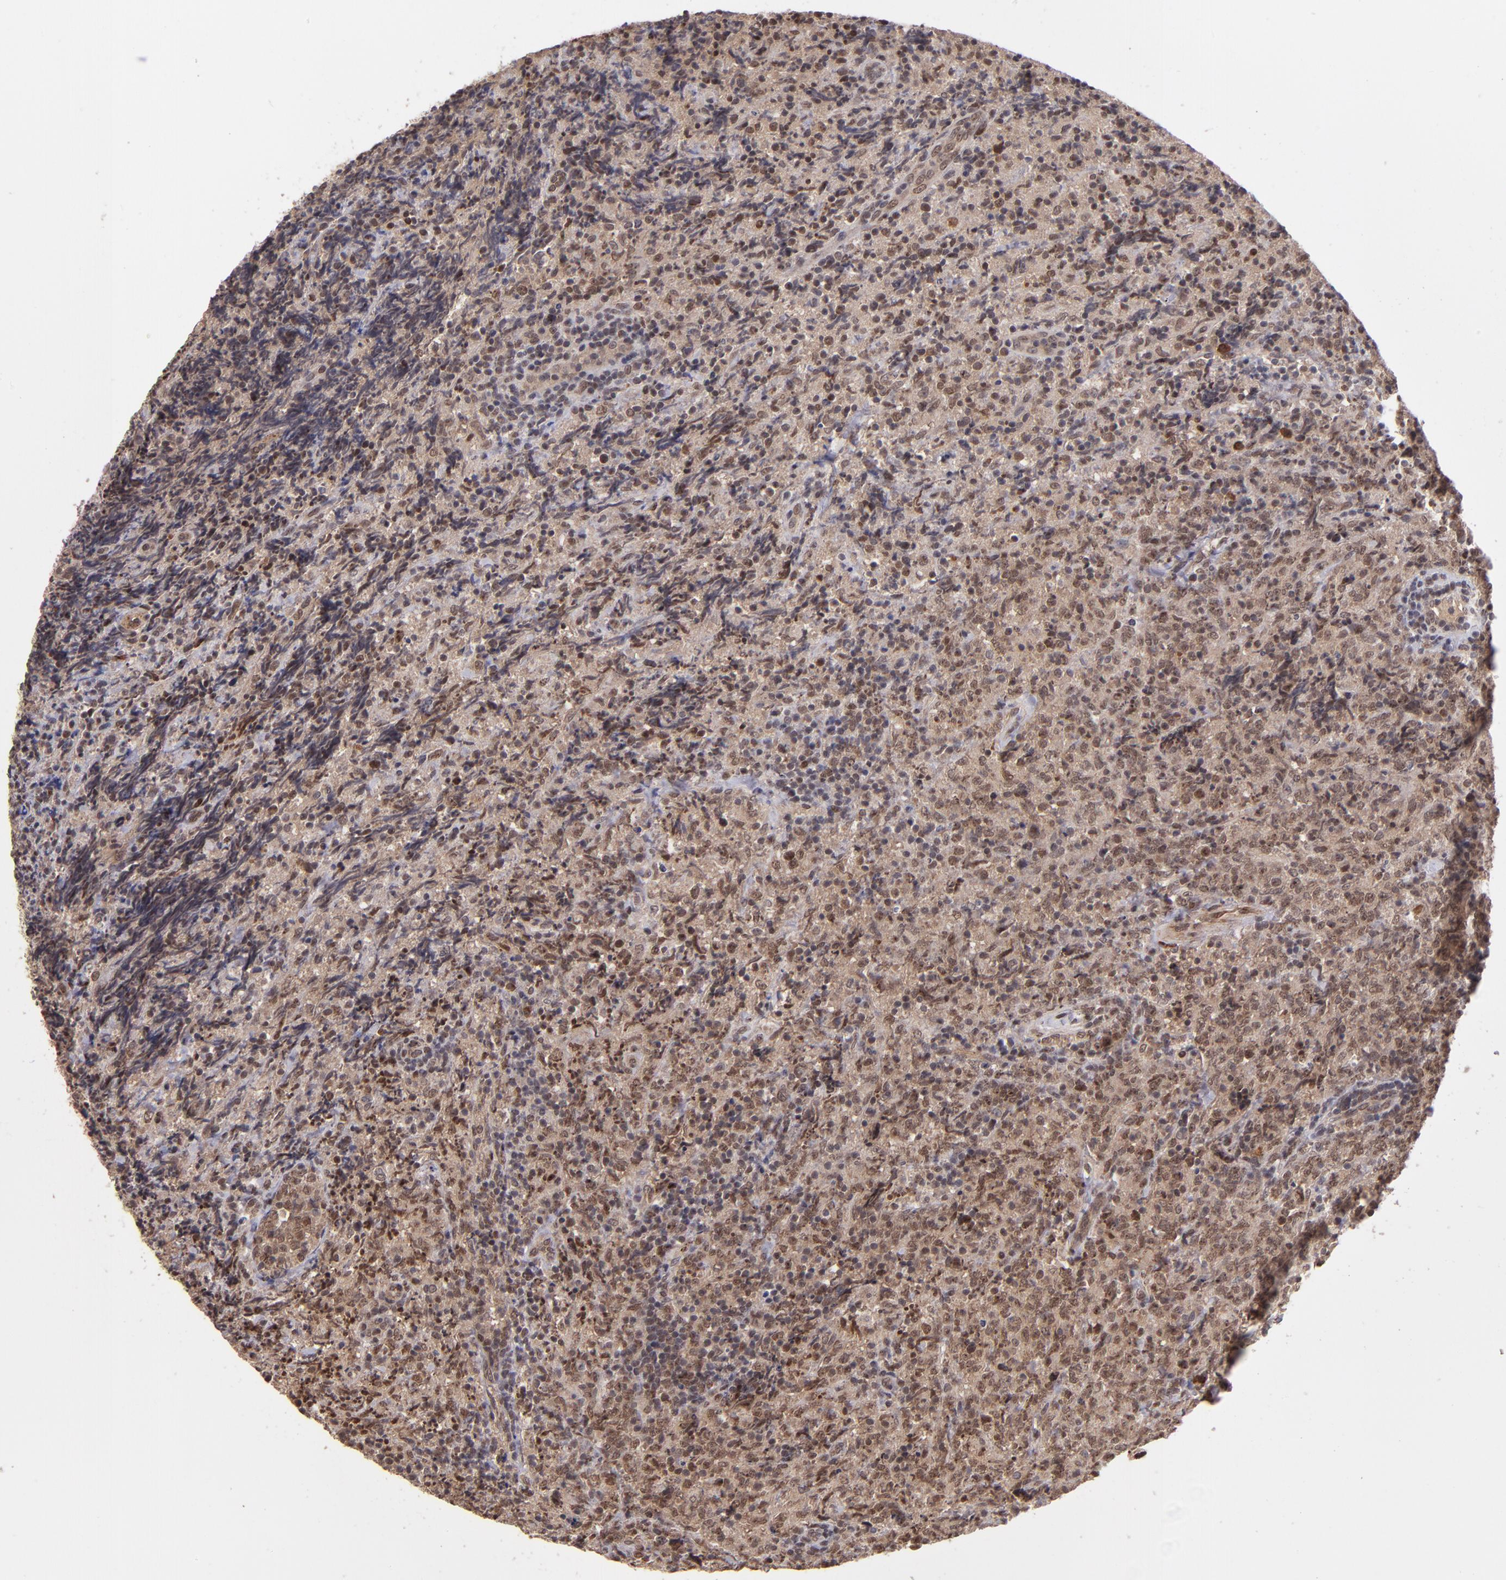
{"staining": {"intensity": "moderate", "quantity": "25%-75%", "location": "cytoplasmic/membranous,nuclear"}, "tissue": "lymphoma", "cell_type": "Tumor cells", "image_type": "cancer", "snomed": [{"axis": "morphology", "description": "Malignant lymphoma, non-Hodgkin's type, High grade"}, {"axis": "topography", "description": "Tonsil"}], "caption": "Protein expression analysis of high-grade malignant lymphoma, non-Hodgkin's type displays moderate cytoplasmic/membranous and nuclear expression in about 25%-75% of tumor cells.", "gene": "ABHD12B", "patient": {"sex": "female", "age": 36}}